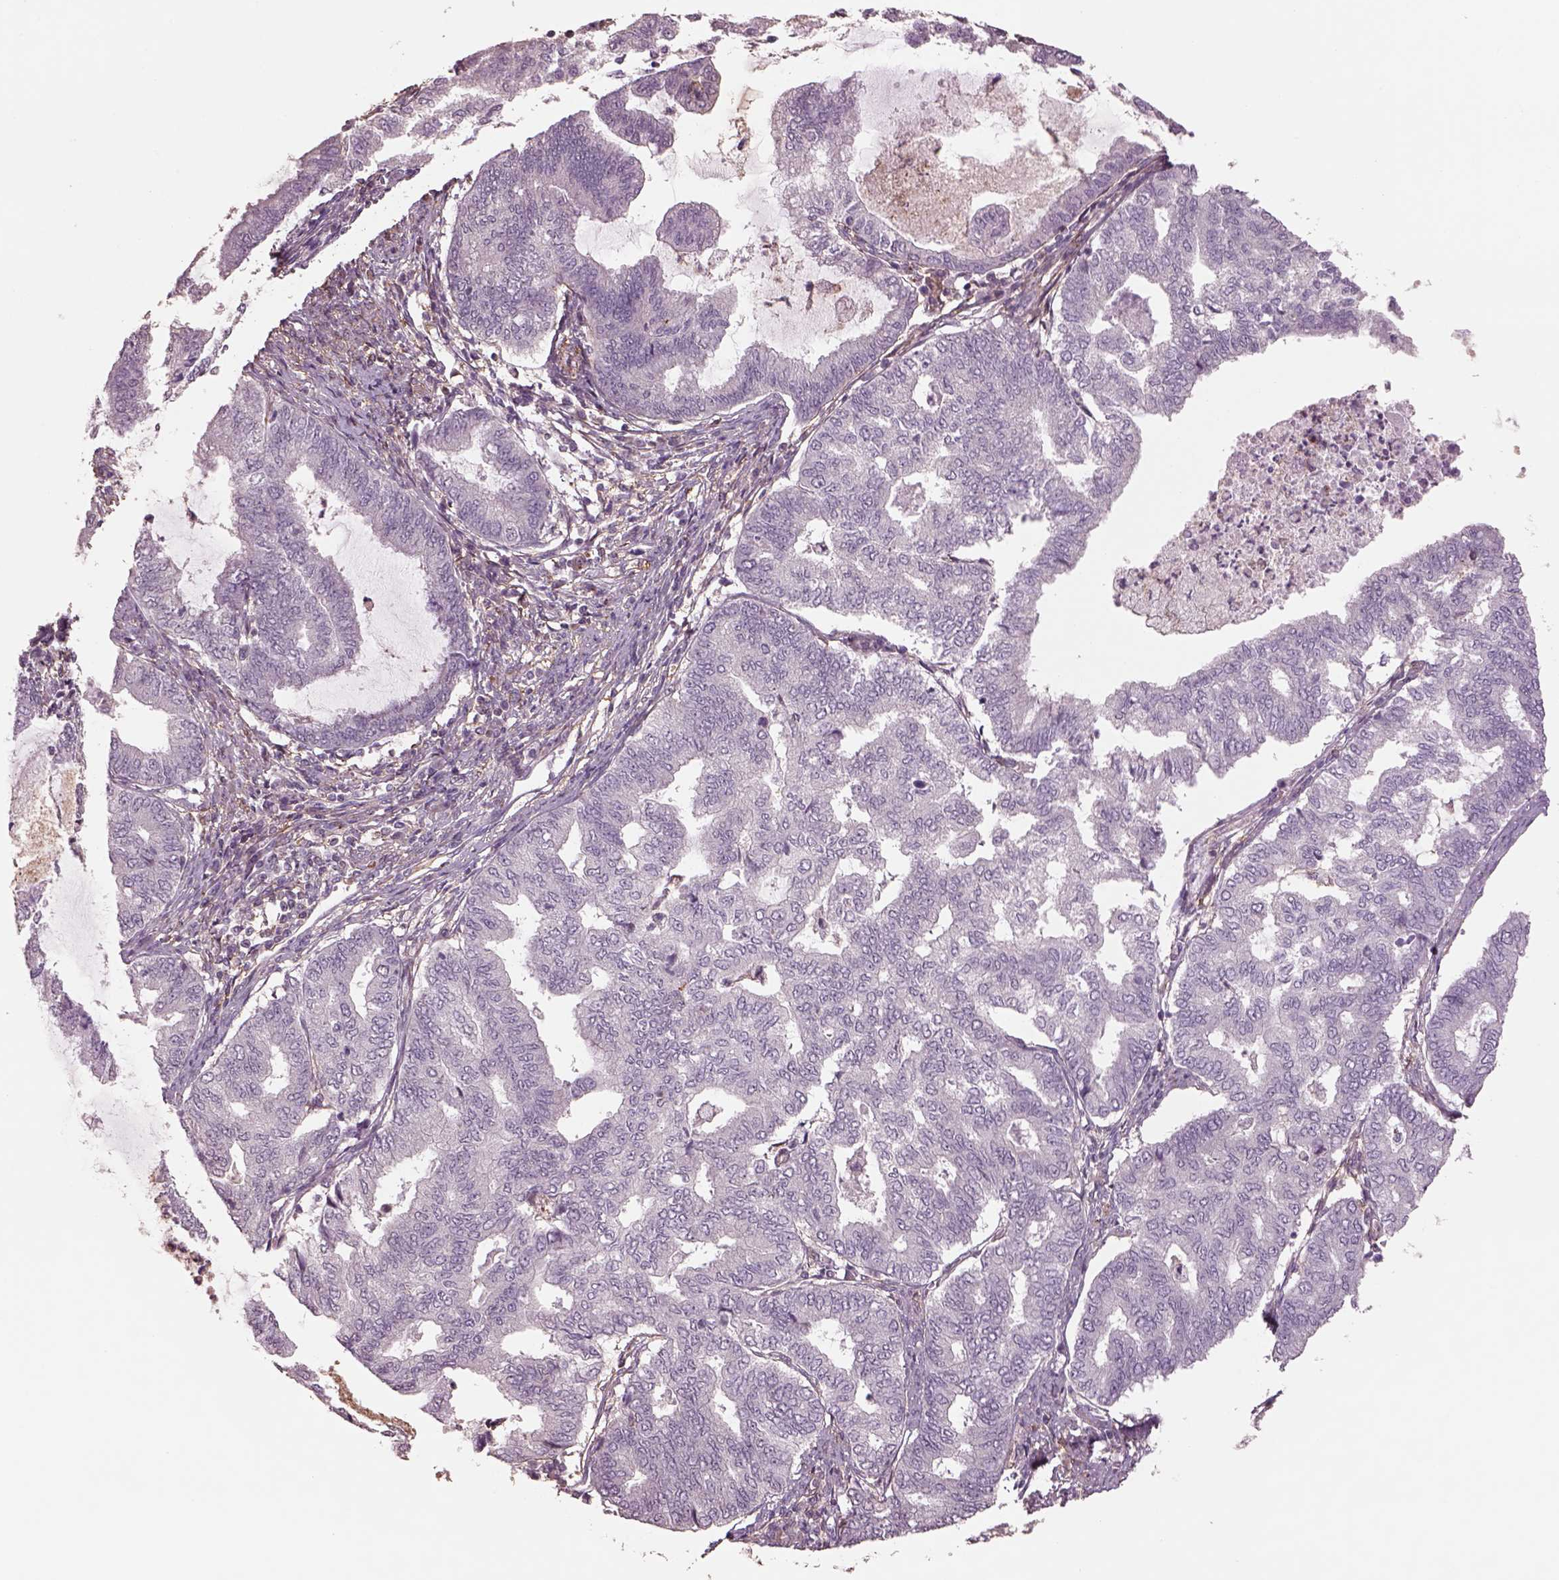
{"staining": {"intensity": "negative", "quantity": "none", "location": "none"}, "tissue": "endometrial cancer", "cell_type": "Tumor cells", "image_type": "cancer", "snomed": [{"axis": "morphology", "description": "Adenocarcinoma, NOS"}, {"axis": "topography", "description": "Endometrium"}], "caption": "A high-resolution histopathology image shows immunohistochemistry (IHC) staining of endometrial adenocarcinoma, which reveals no significant expression in tumor cells. (DAB IHC with hematoxylin counter stain).", "gene": "LIN7A", "patient": {"sex": "female", "age": 79}}